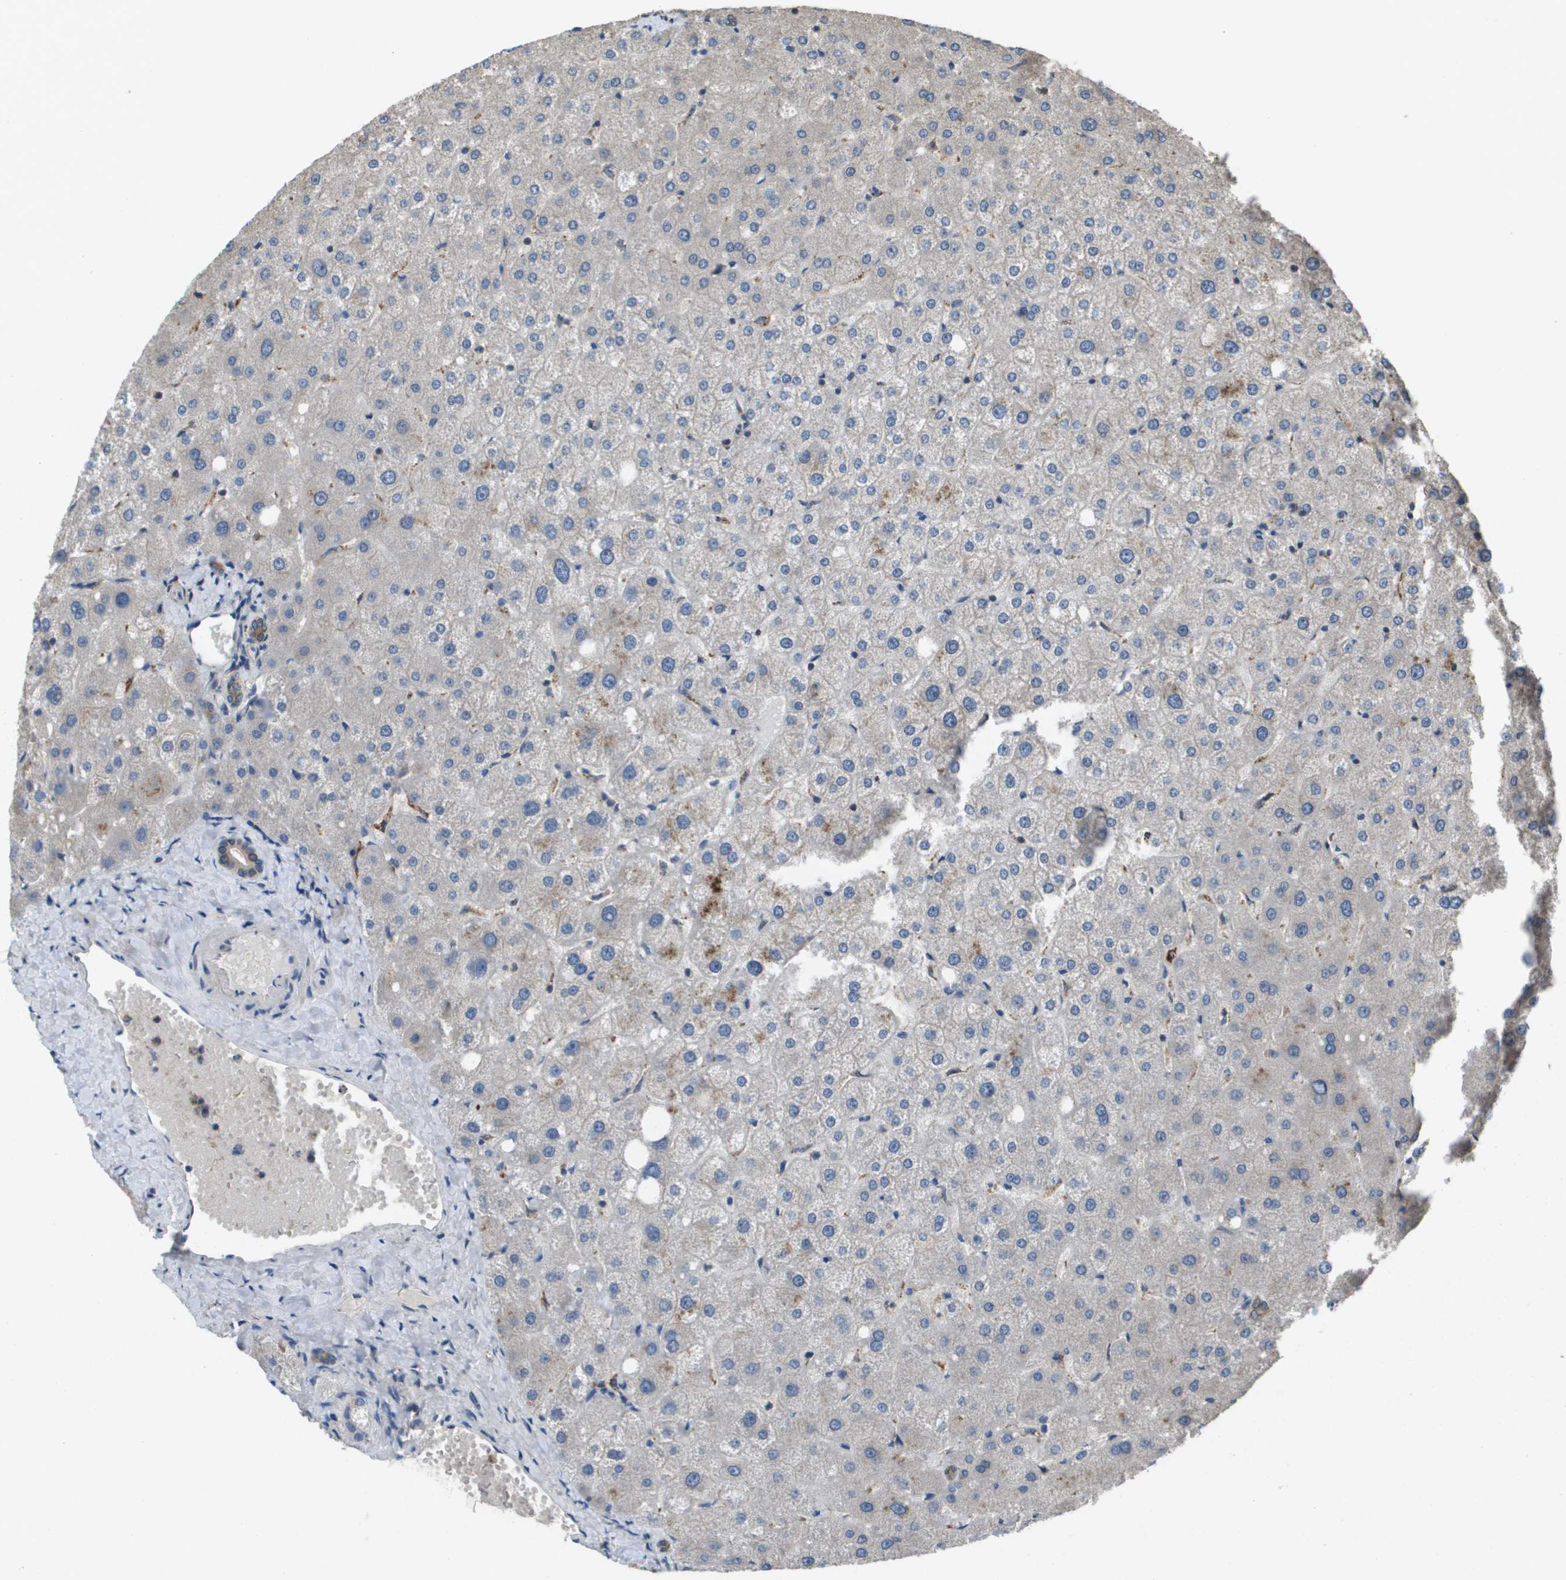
{"staining": {"intensity": "moderate", "quantity": "25%-75%", "location": "cytoplasmic/membranous"}, "tissue": "liver", "cell_type": "Cholangiocytes", "image_type": "normal", "snomed": [{"axis": "morphology", "description": "Normal tissue, NOS"}, {"axis": "topography", "description": "Liver"}], "caption": "Liver stained with immunohistochemistry demonstrates moderate cytoplasmic/membranous positivity in about 25%-75% of cholangiocytes. (Stains: DAB (3,3'-diaminobenzidine) in brown, nuclei in blue, Microscopy: brightfield microscopy at high magnification).", "gene": "KRT23", "patient": {"sex": "male", "age": 73}}